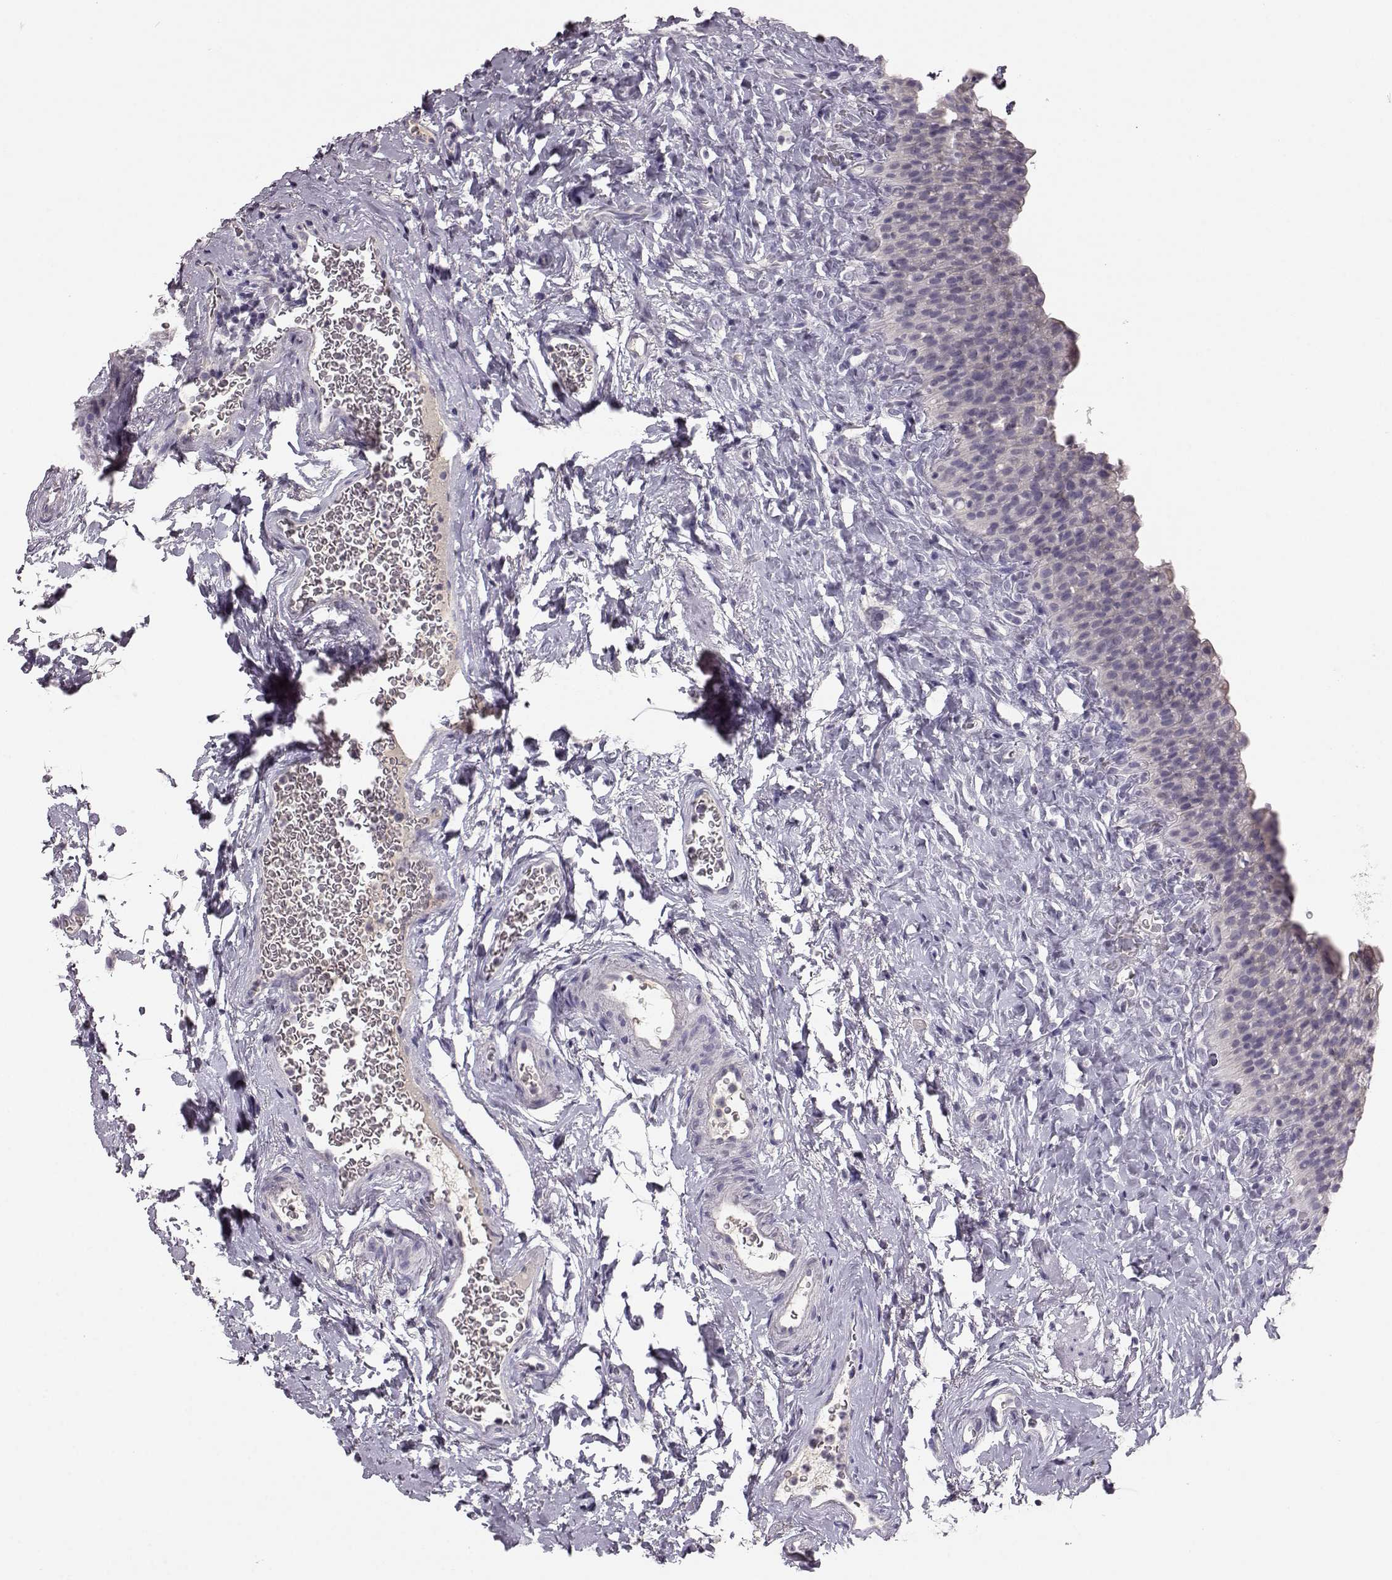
{"staining": {"intensity": "negative", "quantity": "none", "location": "none"}, "tissue": "urinary bladder", "cell_type": "Urothelial cells", "image_type": "normal", "snomed": [{"axis": "morphology", "description": "Normal tissue, NOS"}, {"axis": "topography", "description": "Urinary bladder"}], "caption": "Photomicrograph shows no significant protein staining in urothelial cells of unremarkable urinary bladder.", "gene": "BFSP2", "patient": {"sex": "male", "age": 76}}